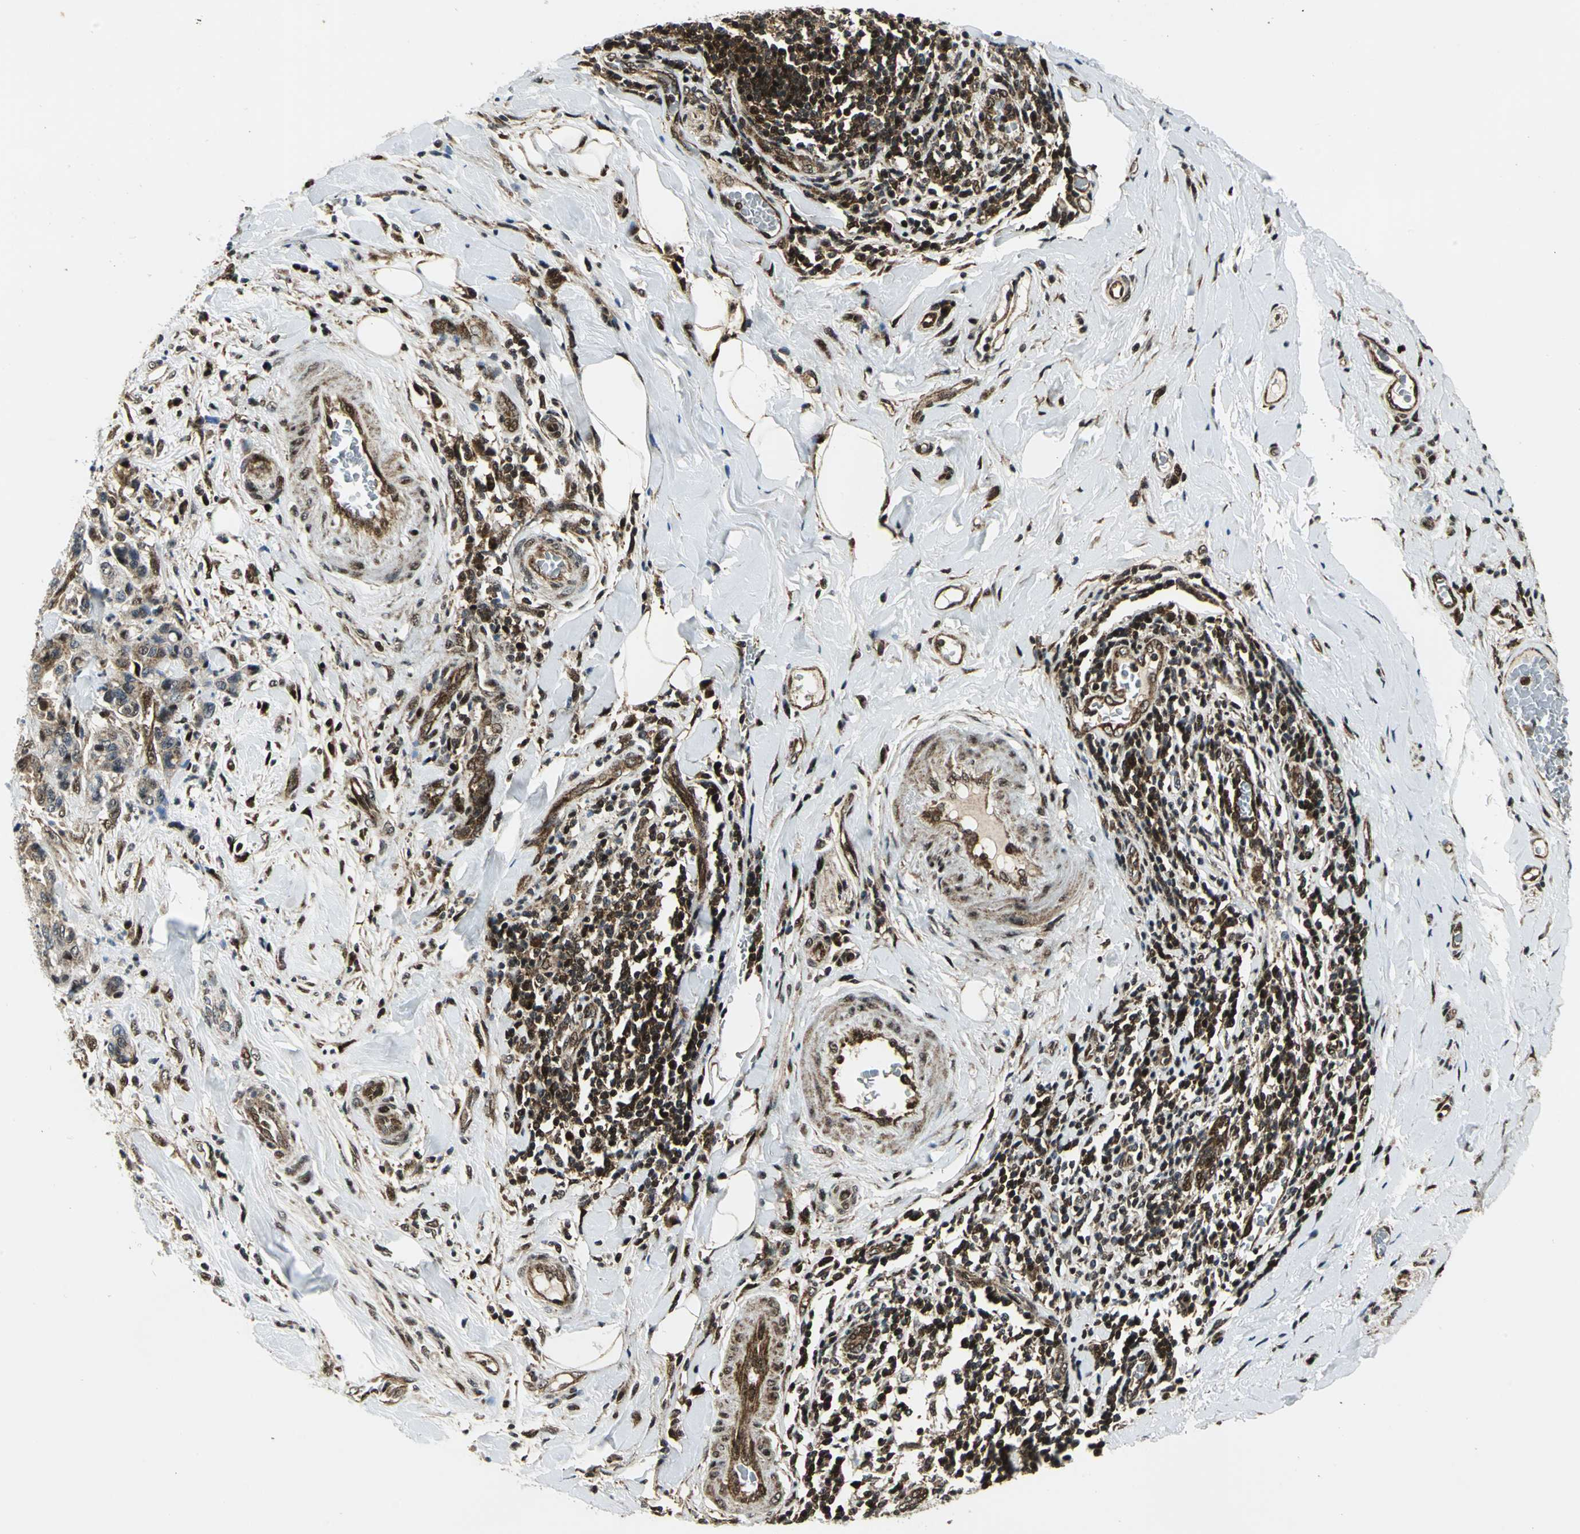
{"staining": {"intensity": "moderate", "quantity": ">75%", "location": "cytoplasmic/membranous,nuclear"}, "tissue": "colorectal cancer", "cell_type": "Tumor cells", "image_type": "cancer", "snomed": [{"axis": "morphology", "description": "Normal tissue, NOS"}, {"axis": "morphology", "description": "Adenocarcinoma, NOS"}, {"axis": "topography", "description": "Colon"}], "caption": "There is medium levels of moderate cytoplasmic/membranous and nuclear expression in tumor cells of colorectal adenocarcinoma, as demonstrated by immunohistochemical staining (brown color).", "gene": "COPS5", "patient": {"sex": "male", "age": 82}}